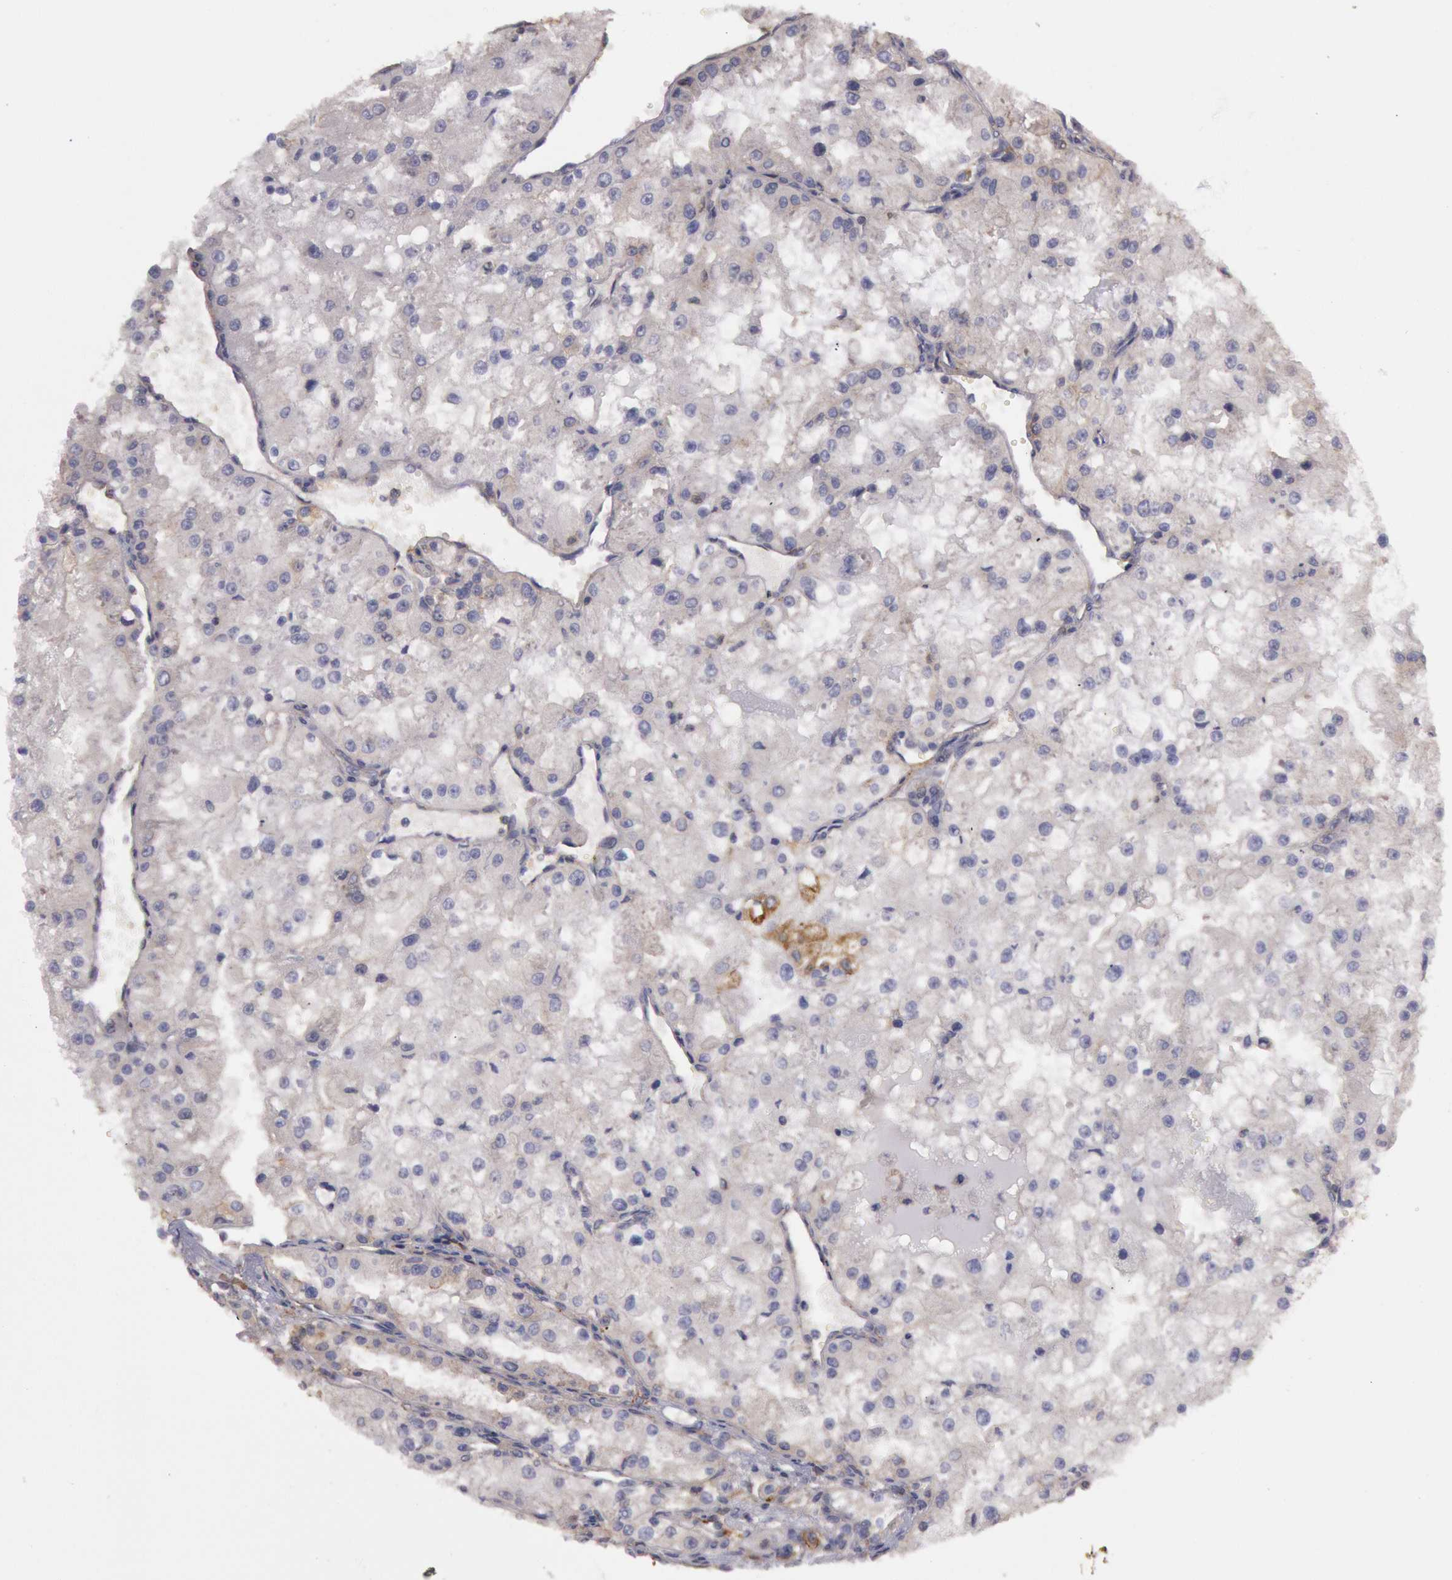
{"staining": {"intensity": "weak", "quantity": "25%-75%", "location": "cytoplasmic/membranous"}, "tissue": "renal cancer", "cell_type": "Tumor cells", "image_type": "cancer", "snomed": [{"axis": "morphology", "description": "Adenocarcinoma, NOS"}, {"axis": "topography", "description": "Kidney"}], "caption": "Brown immunohistochemical staining in human adenocarcinoma (renal) displays weak cytoplasmic/membranous expression in about 25%-75% of tumor cells. The protein of interest is shown in brown color, while the nuclei are stained blue.", "gene": "TRIB2", "patient": {"sex": "female", "age": 74}}